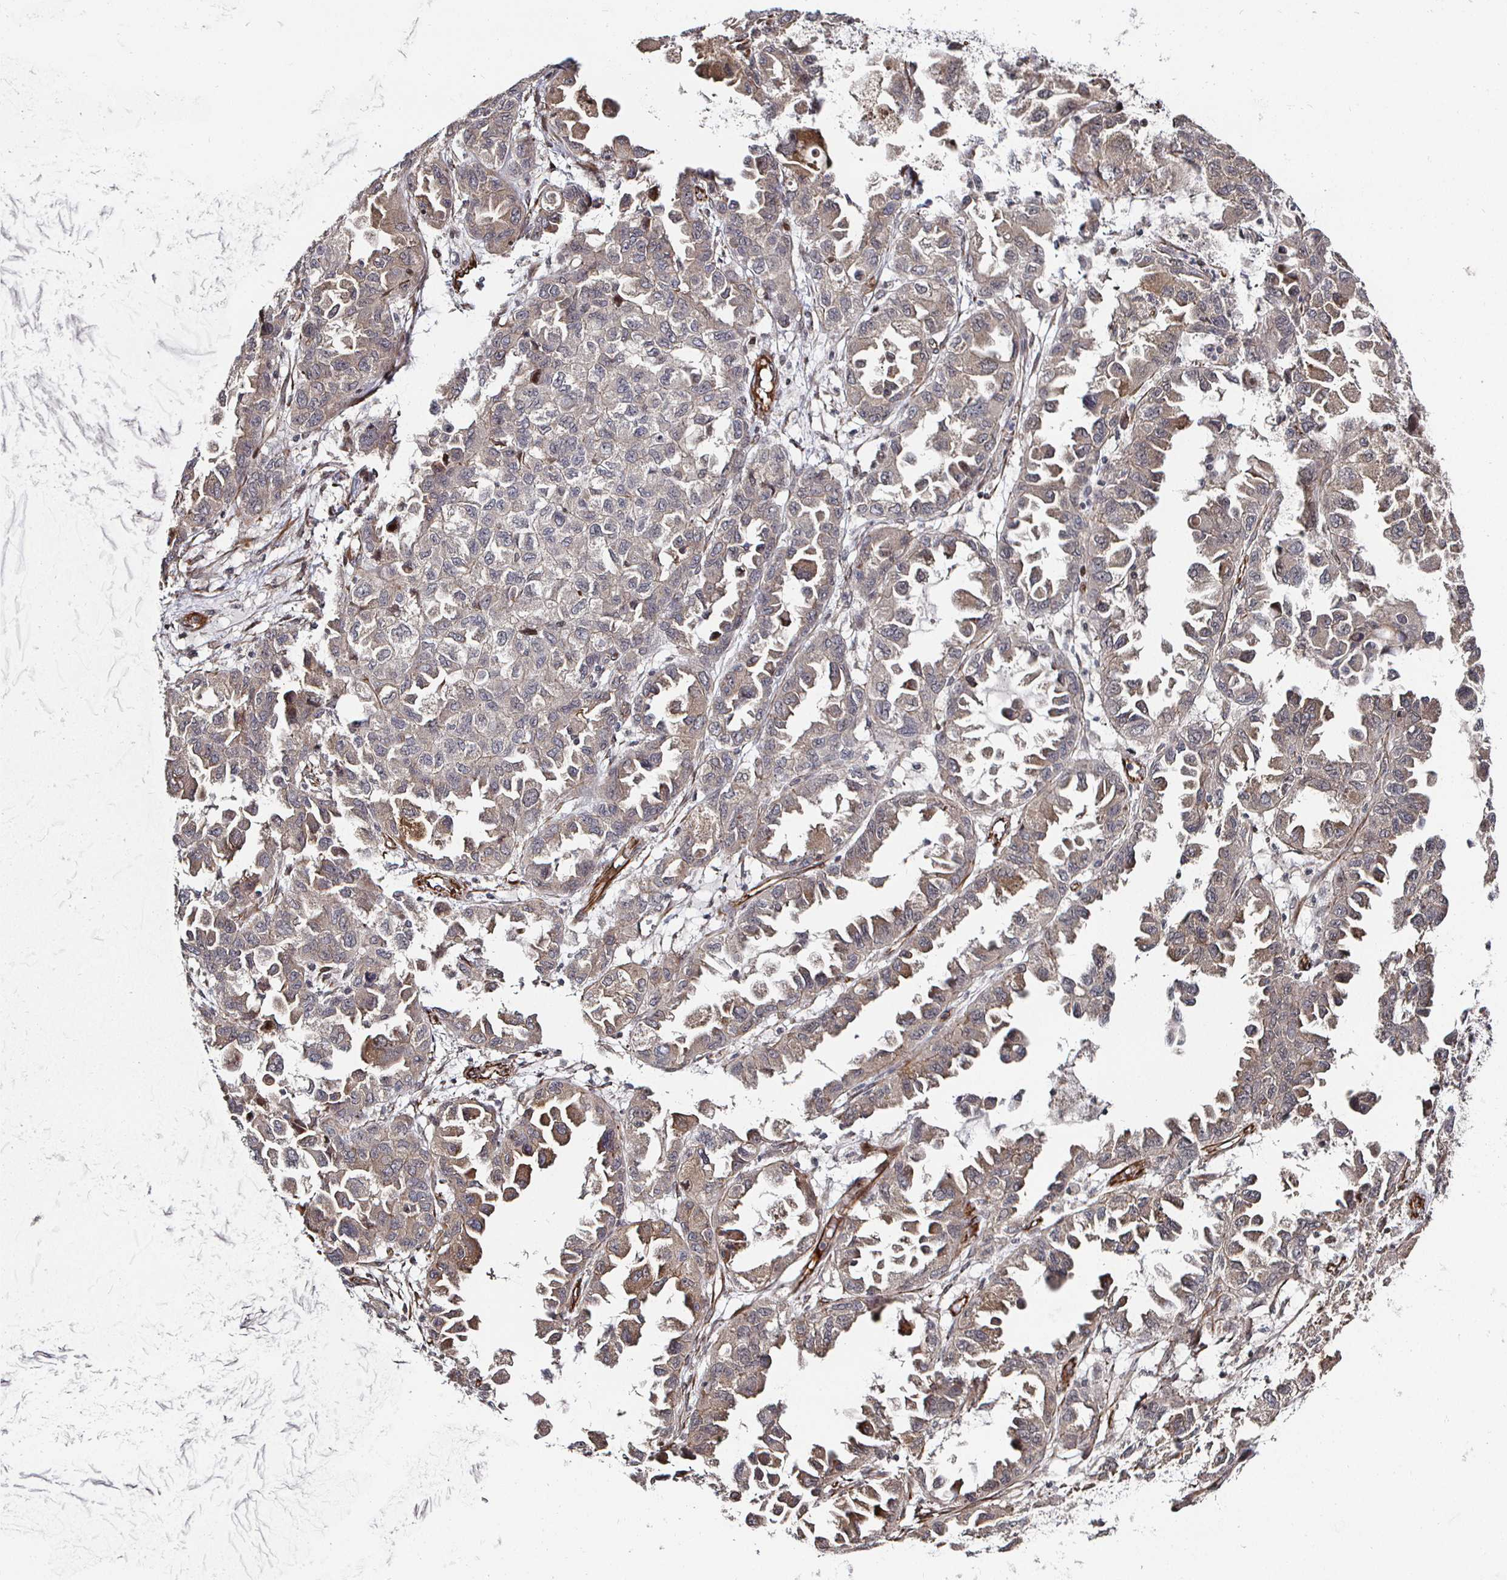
{"staining": {"intensity": "moderate", "quantity": "25%-75%", "location": "cytoplasmic/membranous"}, "tissue": "ovarian cancer", "cell_type": "Tumor cells", "image_type": "cancer", "snomed": [{"axis": "morphology", "description": "Cystadenocarcinoma, serous, NOS"}, {"axis": "topography", "description": "Ovary"}], "caption": "Human ovarian serous cystadenocarcinoma stained with a brown dye shows moderate cytoplasmic/membranous positive positivity in about 25%-75% of tumor cells.", "gene": "TBKBP1", "patient": {"sex": "female", "age": 84}}